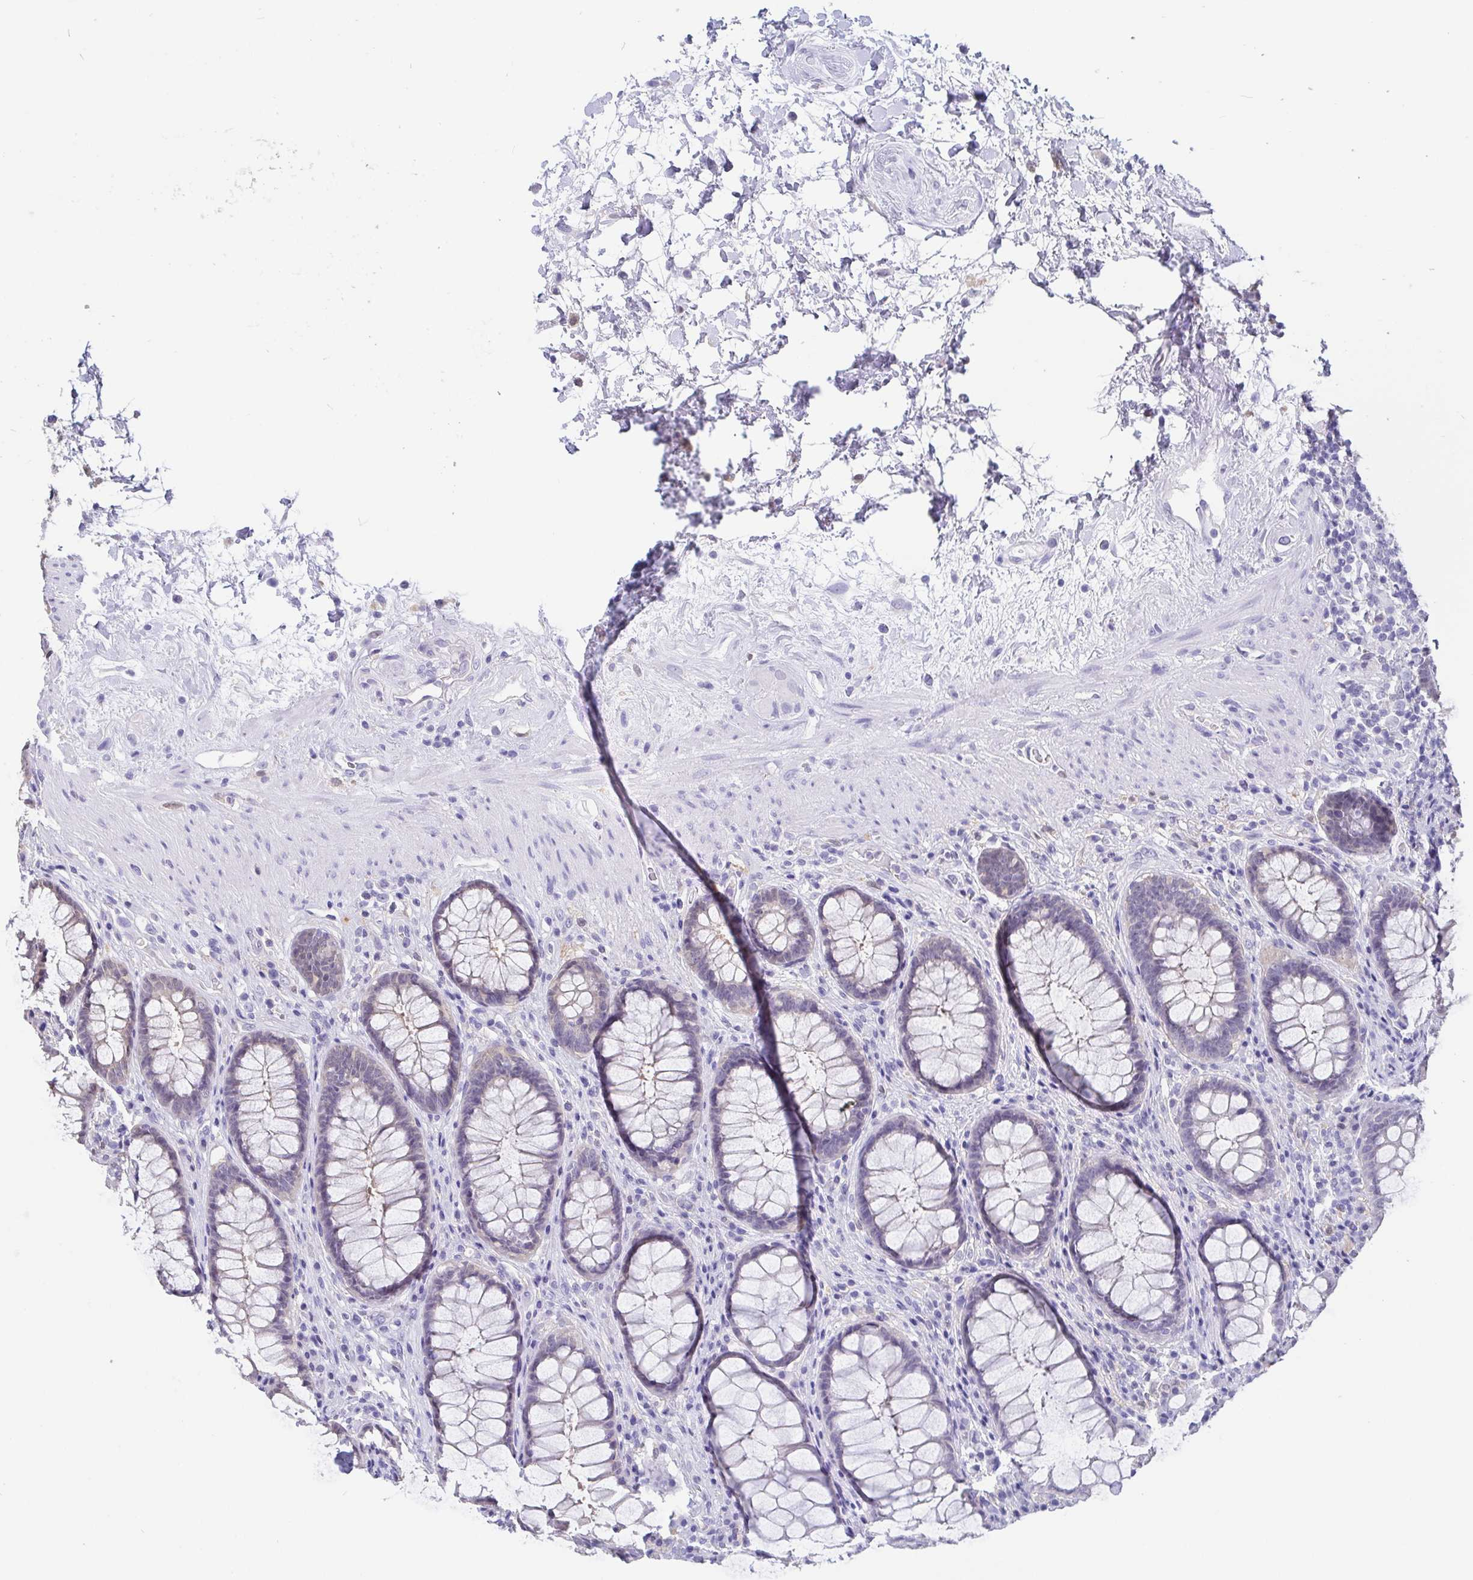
{"staining": {"intensity": "negative", "quantity": "none", "location": "none"}, "tissue": "rectum", "cell_type": "Glandular cells", "image_type": "normal", "snomed": [{"axis": "morphology", "description": "Normal tissue, NOS"}, {"axis": "topography", "description": "Rectum"}], "caption": "There is no significant expression in glandular cells of rectum. Brightfield microscopy of immunohistochemistry (IHC) stained with DAB (3,3'-diaminobenzidine) (brown) and hematoxylin (blue), captured at high magnification.", "gene": "IDH1", "patient": {"sex": "male", "age": 72}}